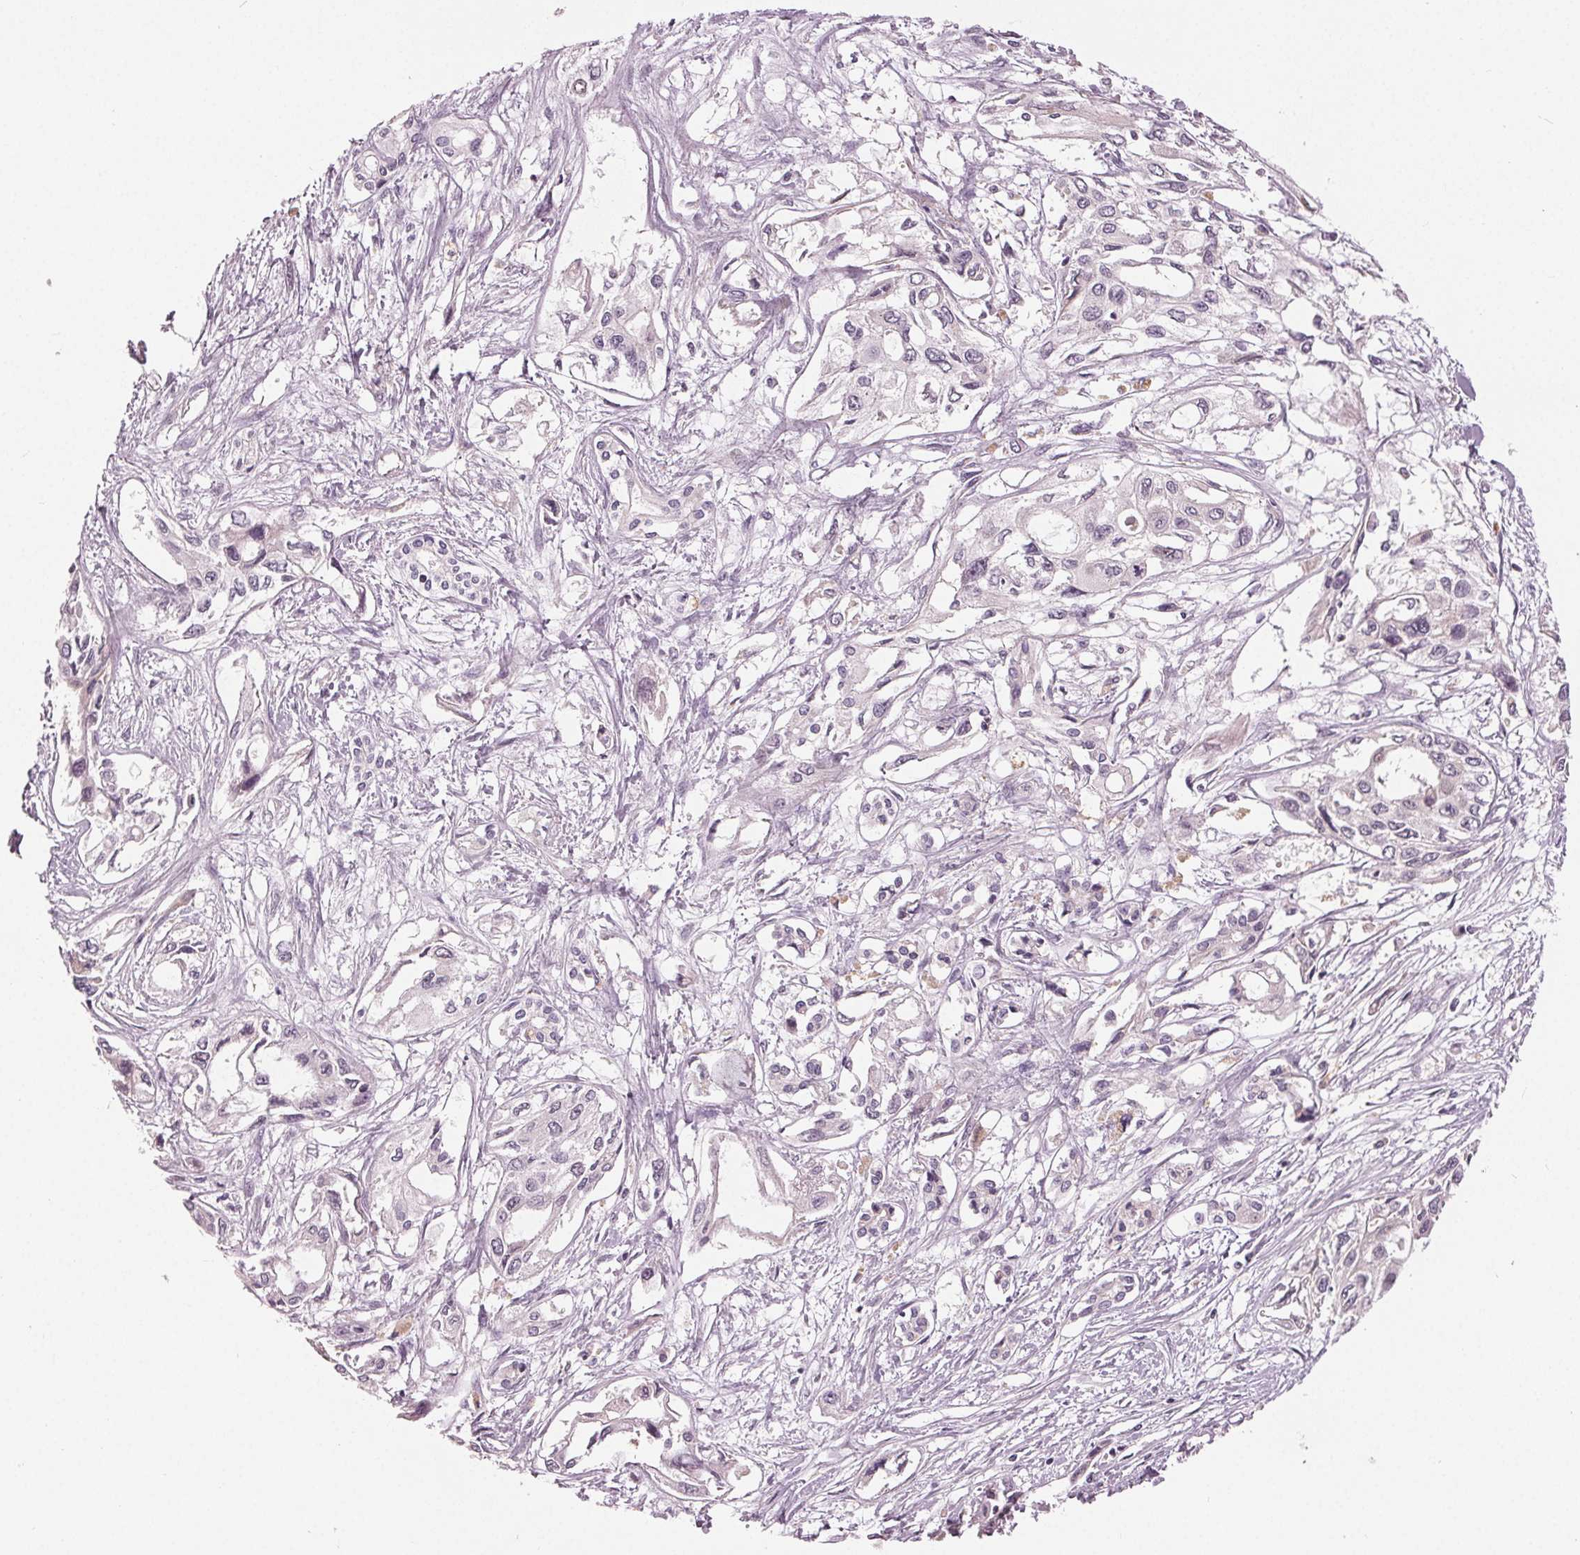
{"staining": {"intensity": "negative", "quantity": "none", "location": "none"}, "tissue": "pancreatic cancer", "cell_type": "Tumor cells", "image_type": "cancer", "snomed": [{"axis": "morphology", "description": "Adenocarcinoma, NOS"}, {"axis": "topography", "description": "Pancreas"}], "caption": "DAB immunohistochemical staining of human pancreatic cancer (adenocarcinoma) exhibits no significant positivity in tumor cells. The staining is performed using DAB (3,3'-diaminobenzidine) brown chromogen with nuclei counter-stained in using hematoxylin.", "gene": "ZNF605", "patient": {"sex": "female", "age": 55}}